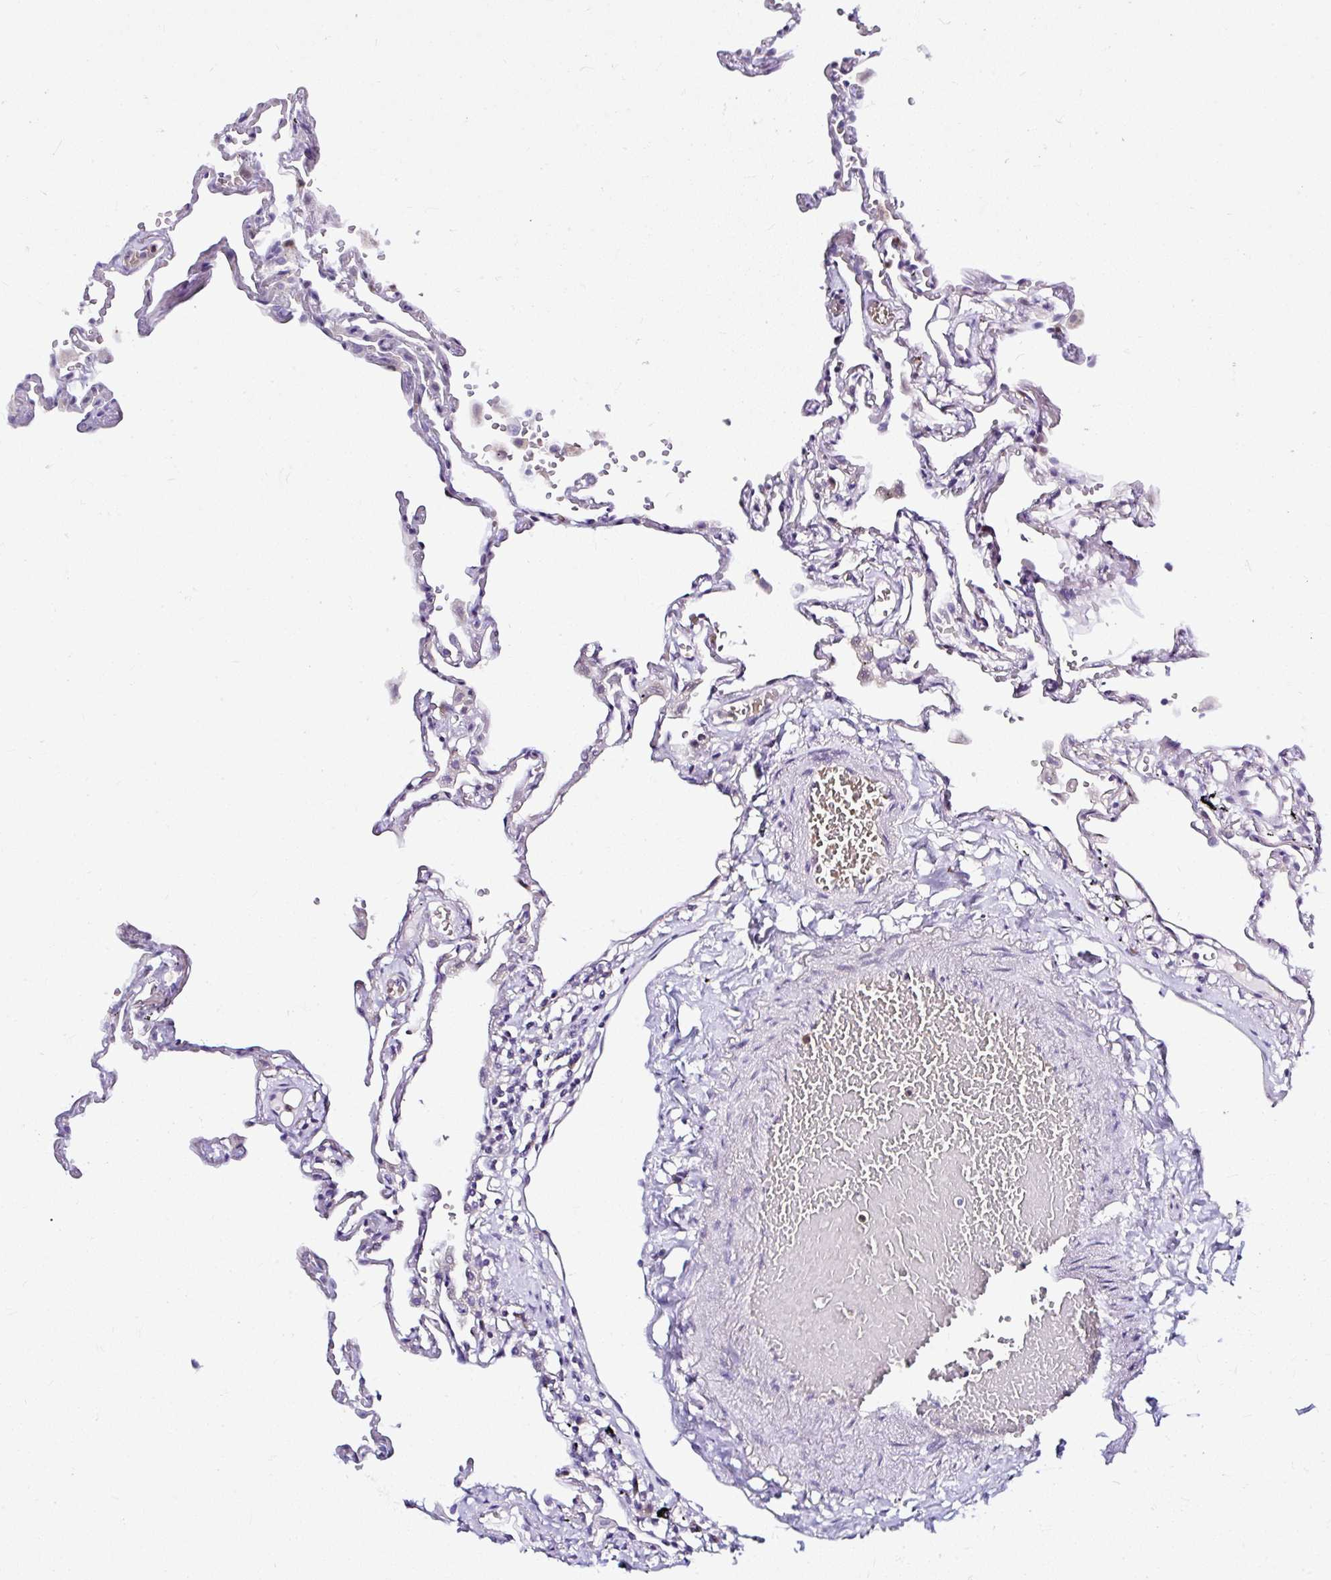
{"staining": {"intensity": "negative", "quantity": "none", "location": "none"}, "tissue": "lung", "cell_type": "Alveolar cells", "image_type": "normal", "snomed": [{"axis": "morphology", "description": "Normal tissue, NOS"}, {"axis": "topography", "description": "Lung"}], "caption": "Immunohistochemistry histopathology image of normal lung stained for a protein (brown), which shows no staining in alveolar cells.", "gene": "DEPDC5", "patient": {"sex": "female", "age": 67}}